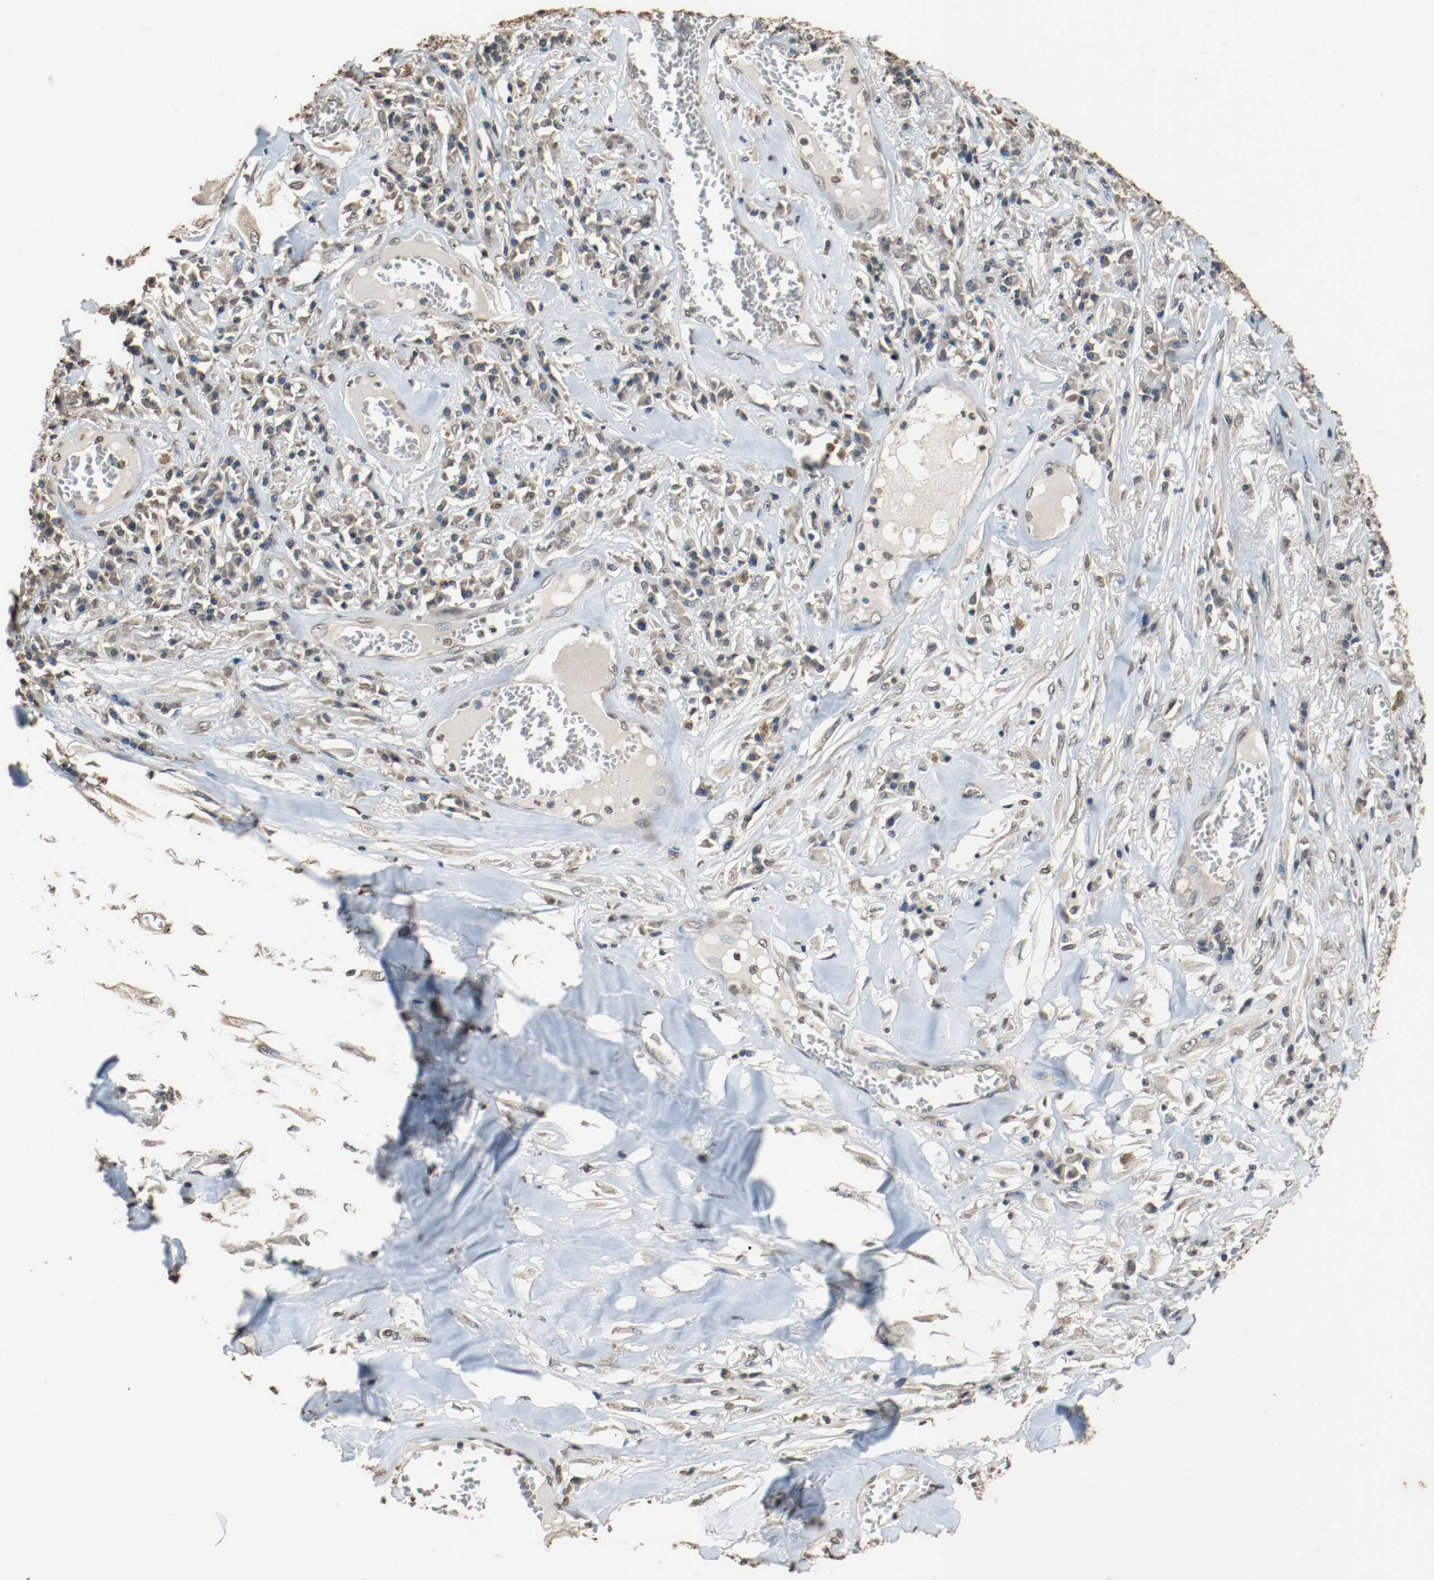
{"staining": {"intensity": "negative", "quantity": "none", "location": "none"}, "tissue": "skin cancer", "cell_type": "Tumor cells", "image_type": "cancer", "snomed": [{"axis": "morphology", "description": "Squamous cell carcinoma, NOS"}, {"axis": "topography", "description": "Skin"}], "caption": "Immunohistochemical staining of human squamous cell carcinoma (skin) displays no significant expression in tumor cells. (Stains: DAB IHC with hematoxylin counter stain, Microscopy: brightfield microscopy at high magnification).", "gene": "RTN4", "patient": {"sex": "male", "age": 65}}